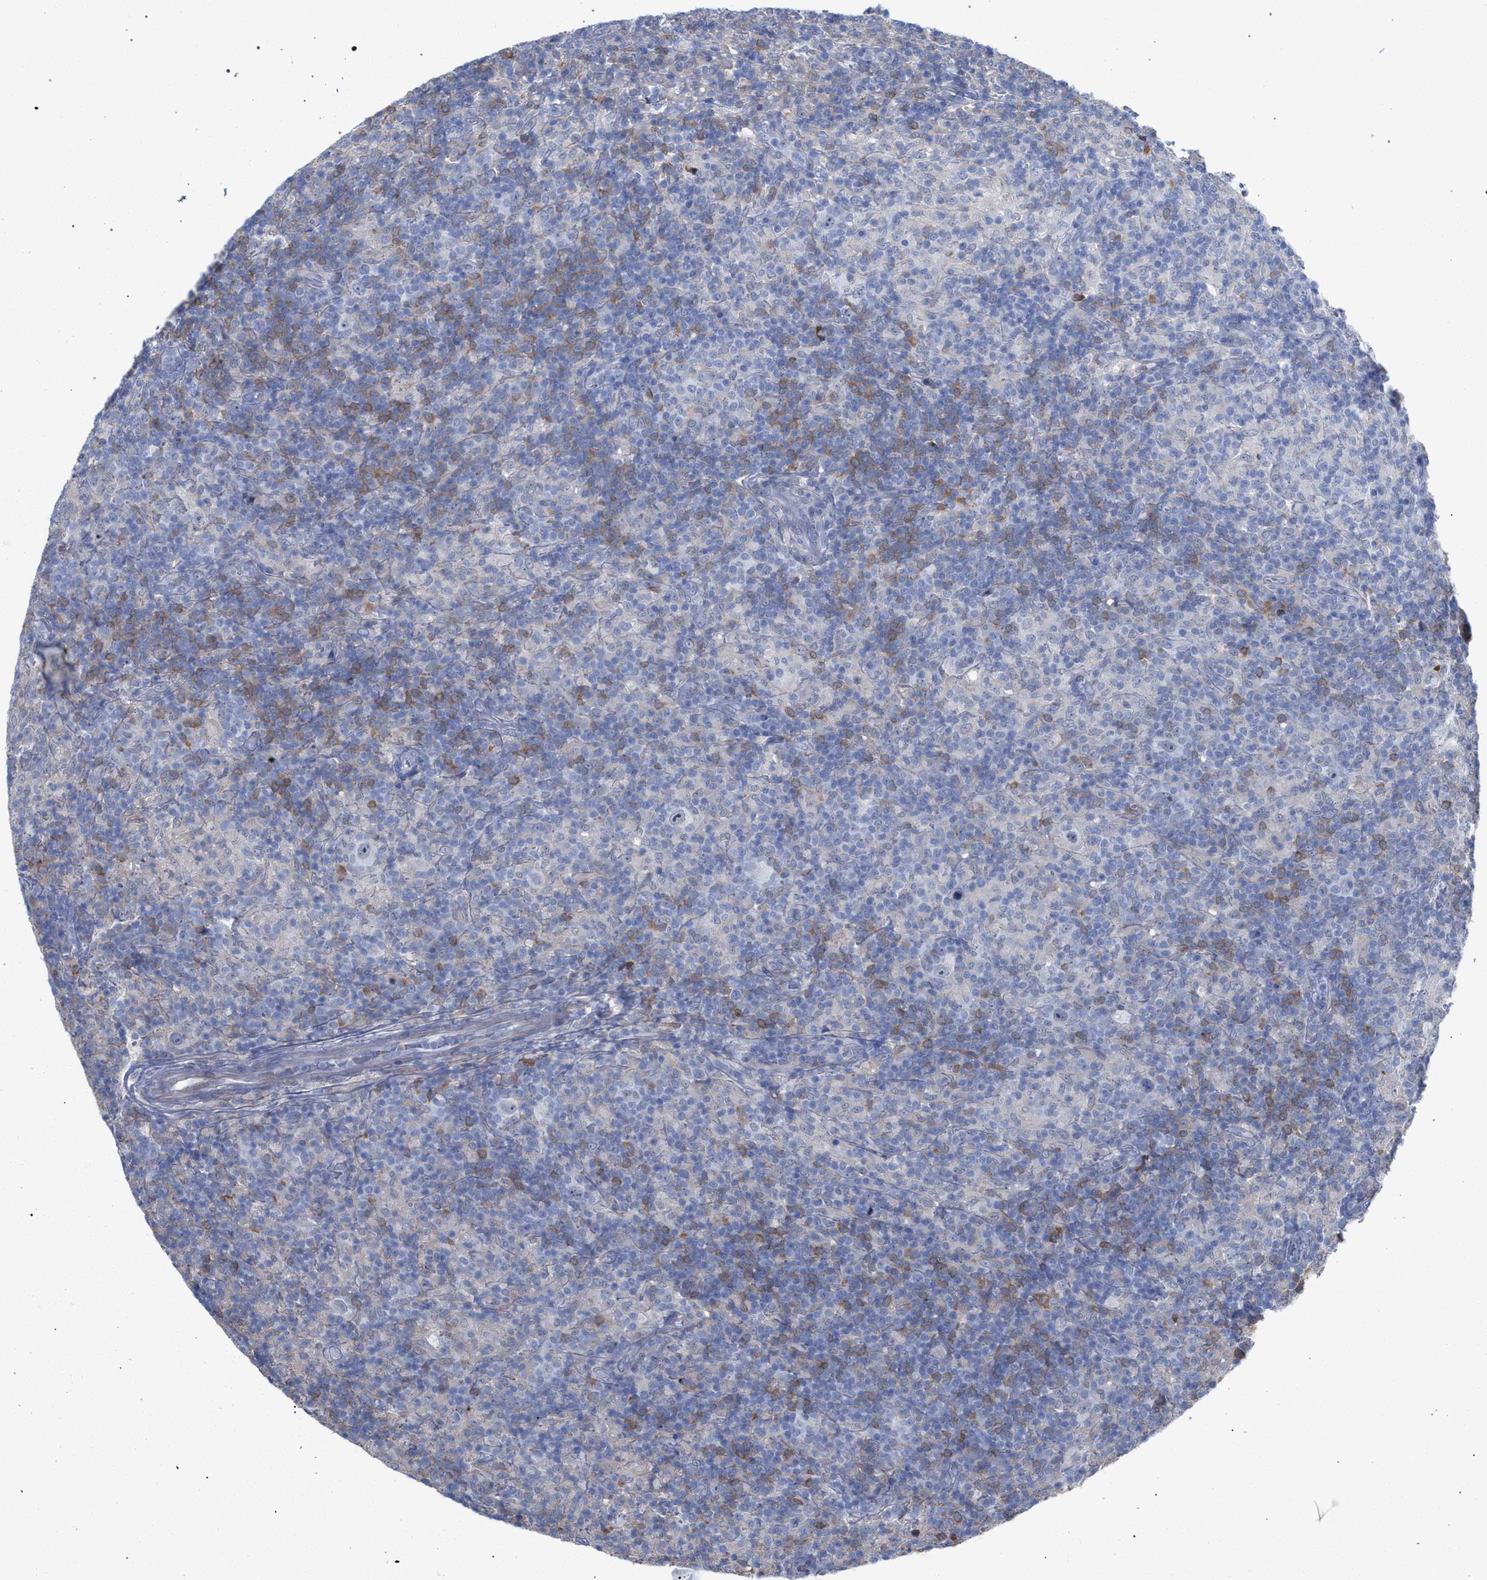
{"staining": {"intensity": "negative", "quantity": "none", "location": "none"}, "tissue": "lymphoma", "cell_type": "Tumor cells", "image_type": "cancer", "snomed": [{"axis": "morphology", "description": "Hodgkin's disease, NOS"}, {"axis": "topography", "description": "Lymph node"}], "caption": "Human Hodgkin's disease stained for a protein using IHC demonstrates no staining in tumor cells.", "gene": "FHOD3", "patient": {"sex": "male", "age": 70}}